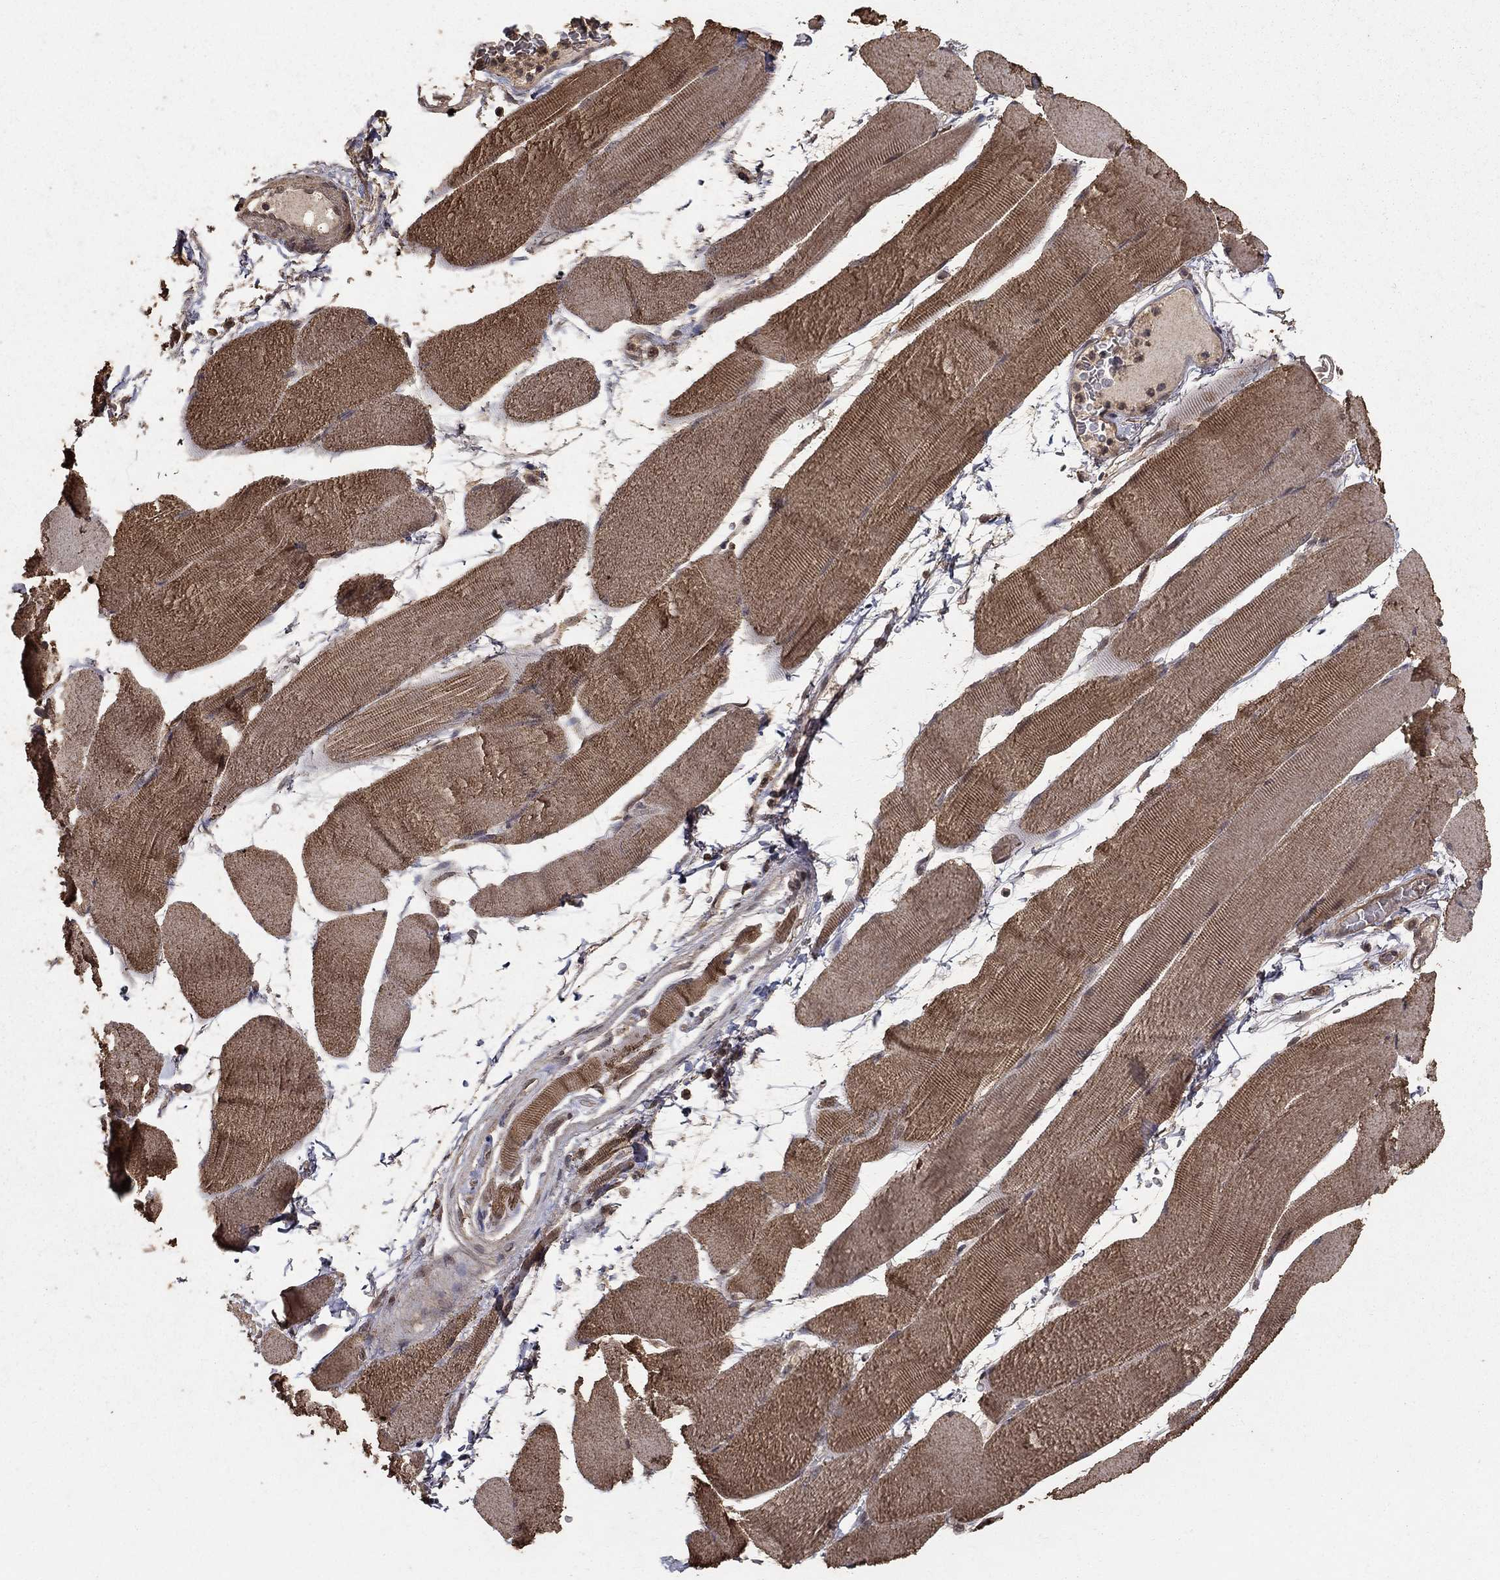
{"staining": {"intensity": "moderate", "quantity": ">75%", "location": "cytoplasmic/membranous"}, "tissue": "skeletal muscle", "cell_type": "Myocytes", "image_type": "normal", "snomed": [{"axis": "morphology", "description": "Normal tissue, NOS"}, {"axis": "topography", "description": "Skeletal muscle"}], "caption": "IHC (DAB (3,3'-diaminobenzidine)) staining of normal human skeletal muscle shows moderate cytoplasmic/membranous protein staining in about >75% of myocytes.", "gene": "PRDM1", "patient": {"sex": "male", "age": 56}}